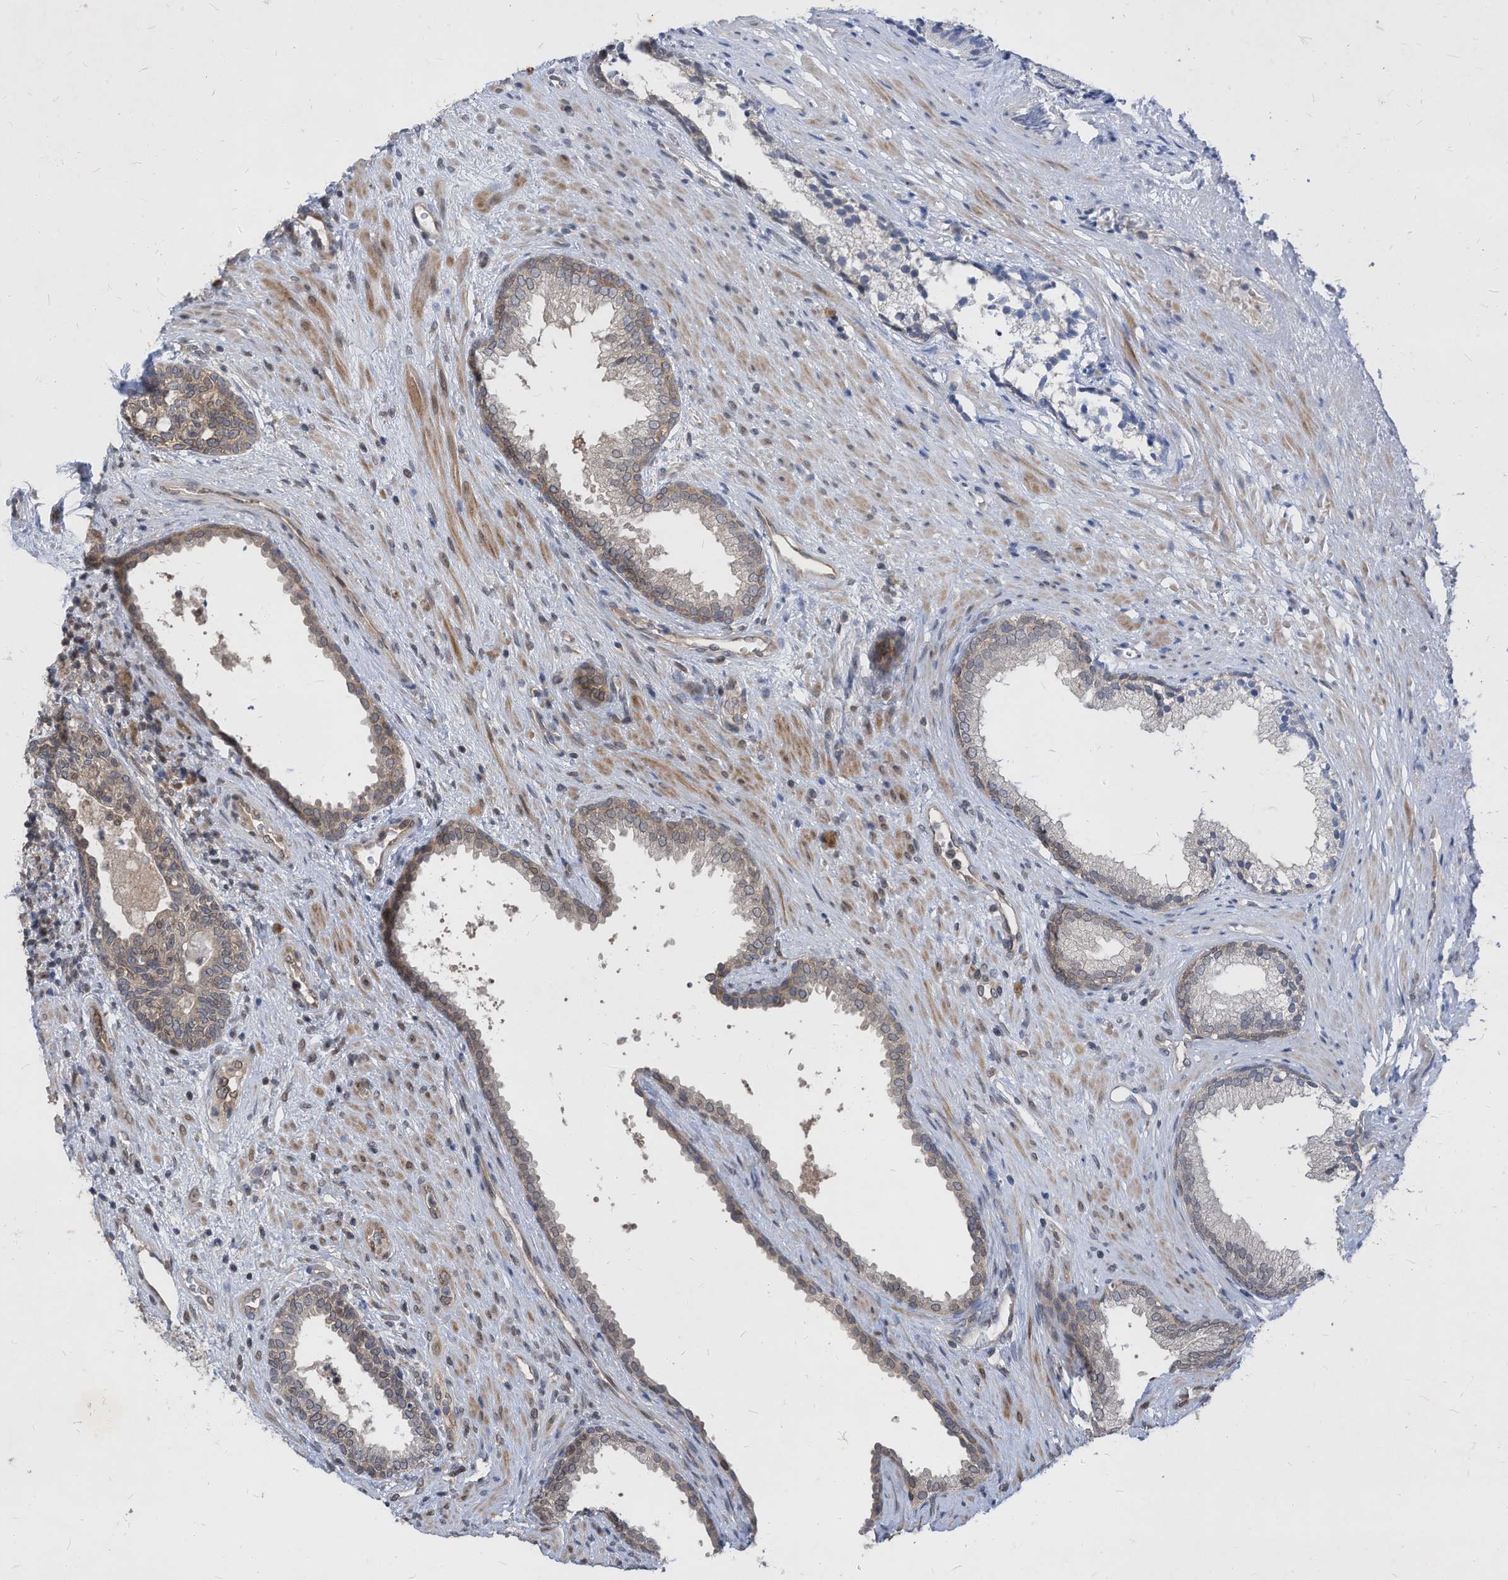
{"staining": {"intensity": "weak", "quantity": "25%-75%", "location": "cytoplasmic/membranous,nuclear"}, "tissue": "prostate", "cell_type": "Glandular cells", "image_type": "normal", "snomed": [{"axis": "morphology", "description": "Normal tissue, NOS"}, {"axis": "topography", "description": "Prostate"}], "caption": "A micrograph of human prostate stained for a protein shows weak cytoplasmic/membranous,nuclear brown staining in glandular cells.", "gene": "KPNB1", "patient": {"sex": "male", "age": 76}}